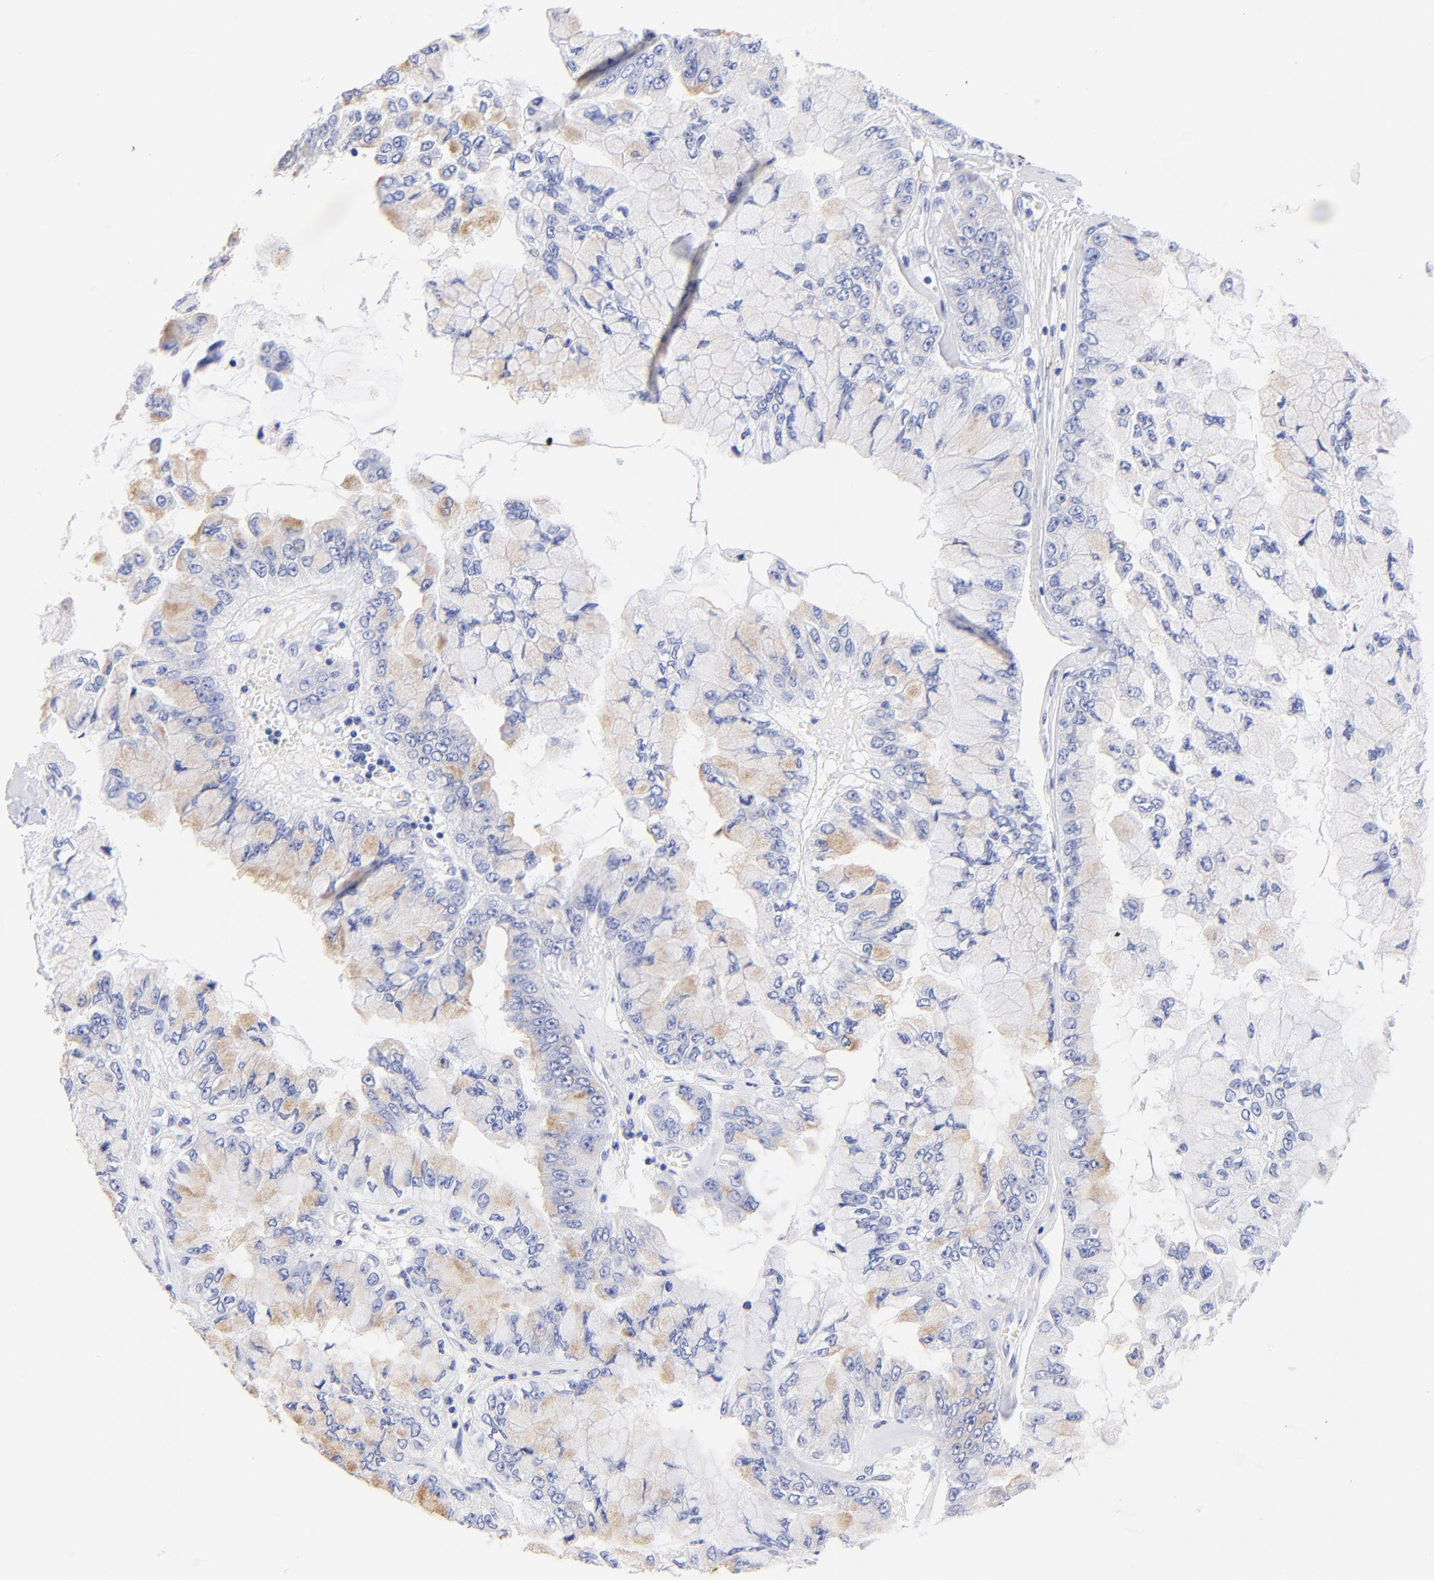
{"staining": {"intensity": "negative", "quantity": "none", "location": "none"}, "tissue": "liver cancer", "cell_type": "Tumor cells", "image_type": "cancer", "snomed": [{"axis": "morphology", "description": "Cholangiocarcinoma"}, {"axis": "topography", "description": "Liver"}], "caption": "Immunohistochemistry (IHC) of human liver cholangiocarcinoma shows no staining in tumor cells.", "gene": "HORMAD2", "patient": {"sex": "female", "age": 79}}